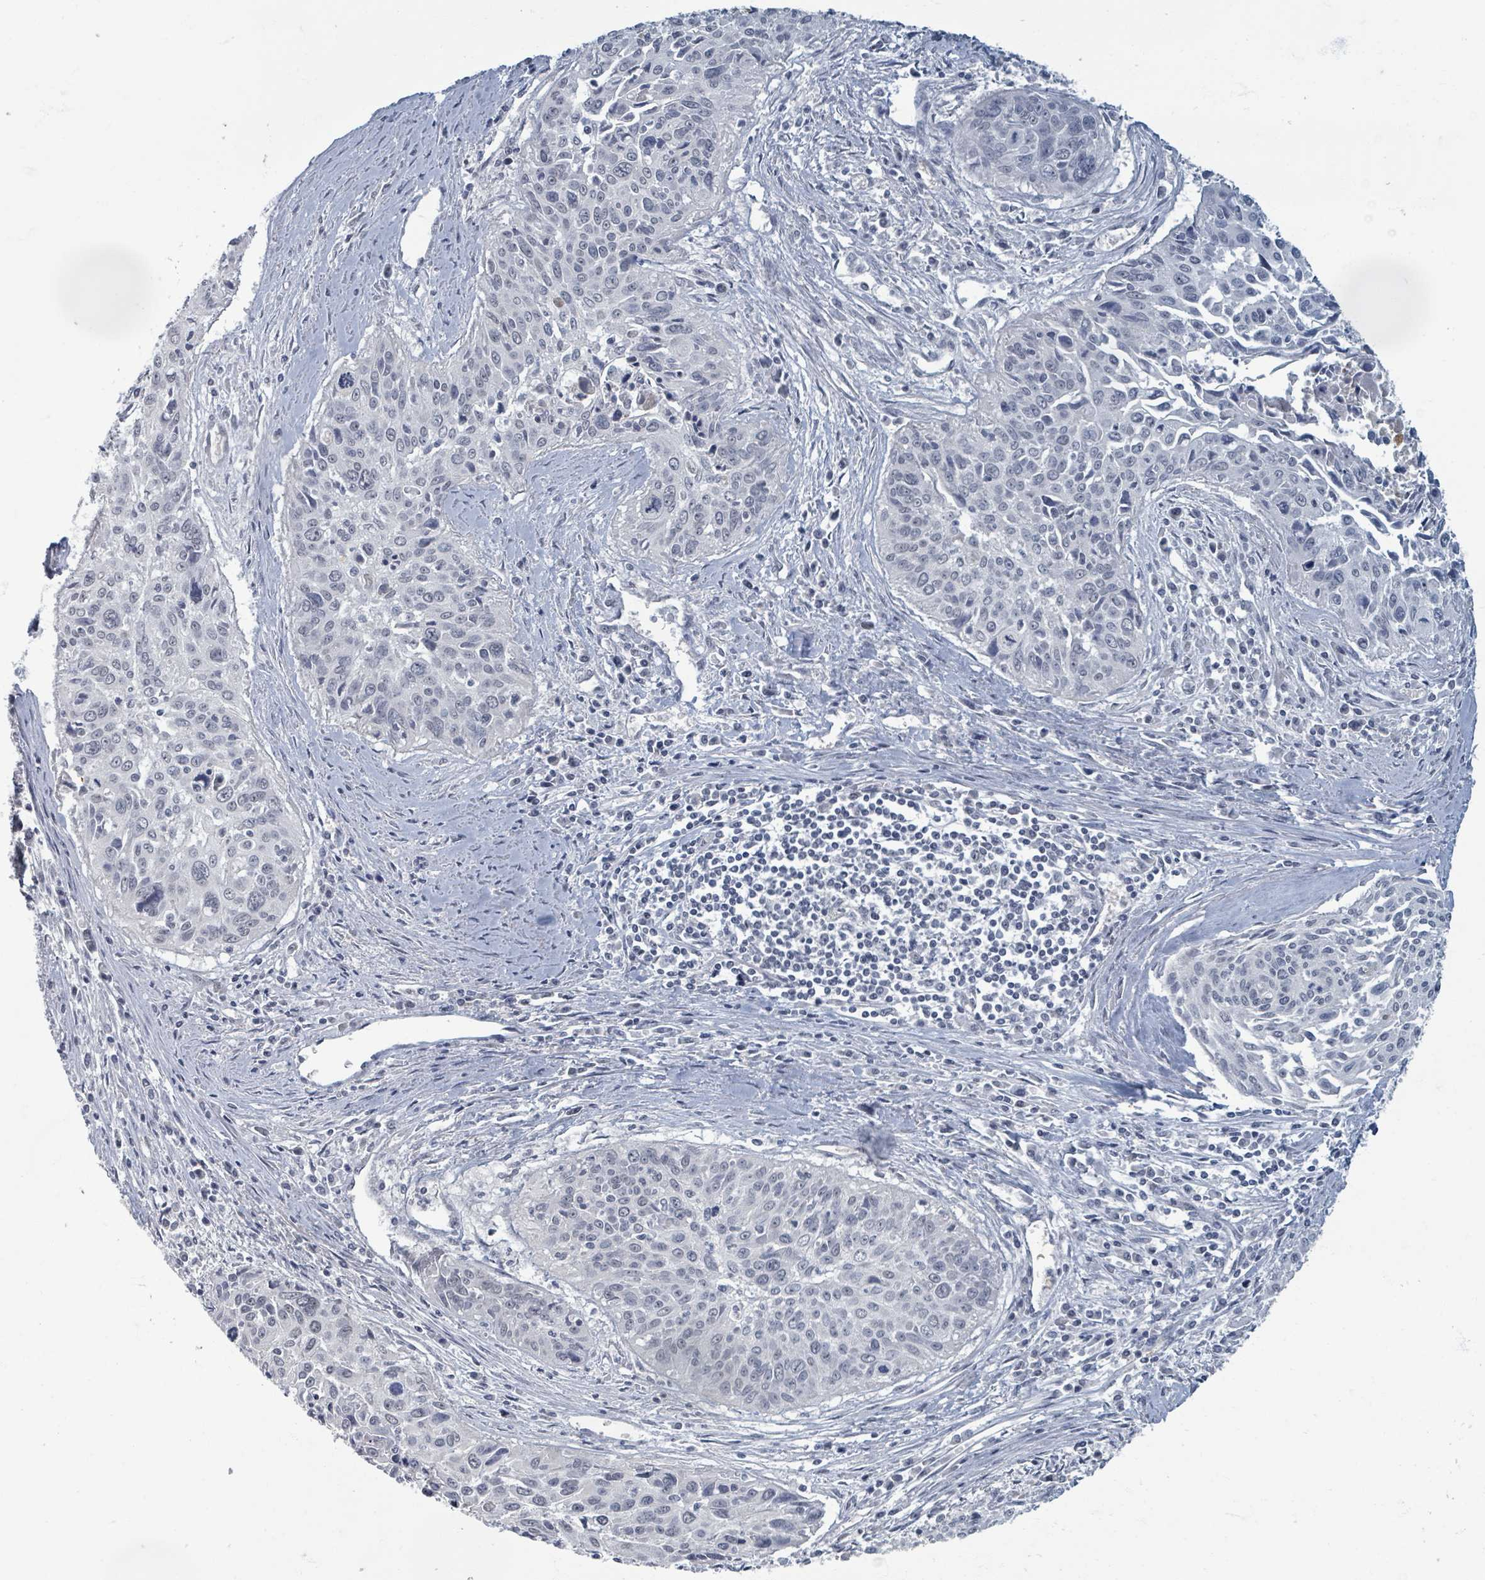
{"staining": {"intensity": "negative", "quantity": "none", "location": "none"}, "tissue": "cervical cancer", "cell_type": "Tumor cells", "image_type": "cancer", "snomed": [{"axis": "morphology", "description": "Squamous cell carcinoma, NOS"}, {"axis": "topography", "description": "Cervix"}], "caption": "IHC photomicrograph of neoplastic tissue: human squamous cell carcinoma (cervical) stained with DAB (3,3'-diaminobenzidine) exhibits no significant protein positivity in tumor cells.", "gene": "WNT11", "patient": {"sex": "female", "age": 55}}